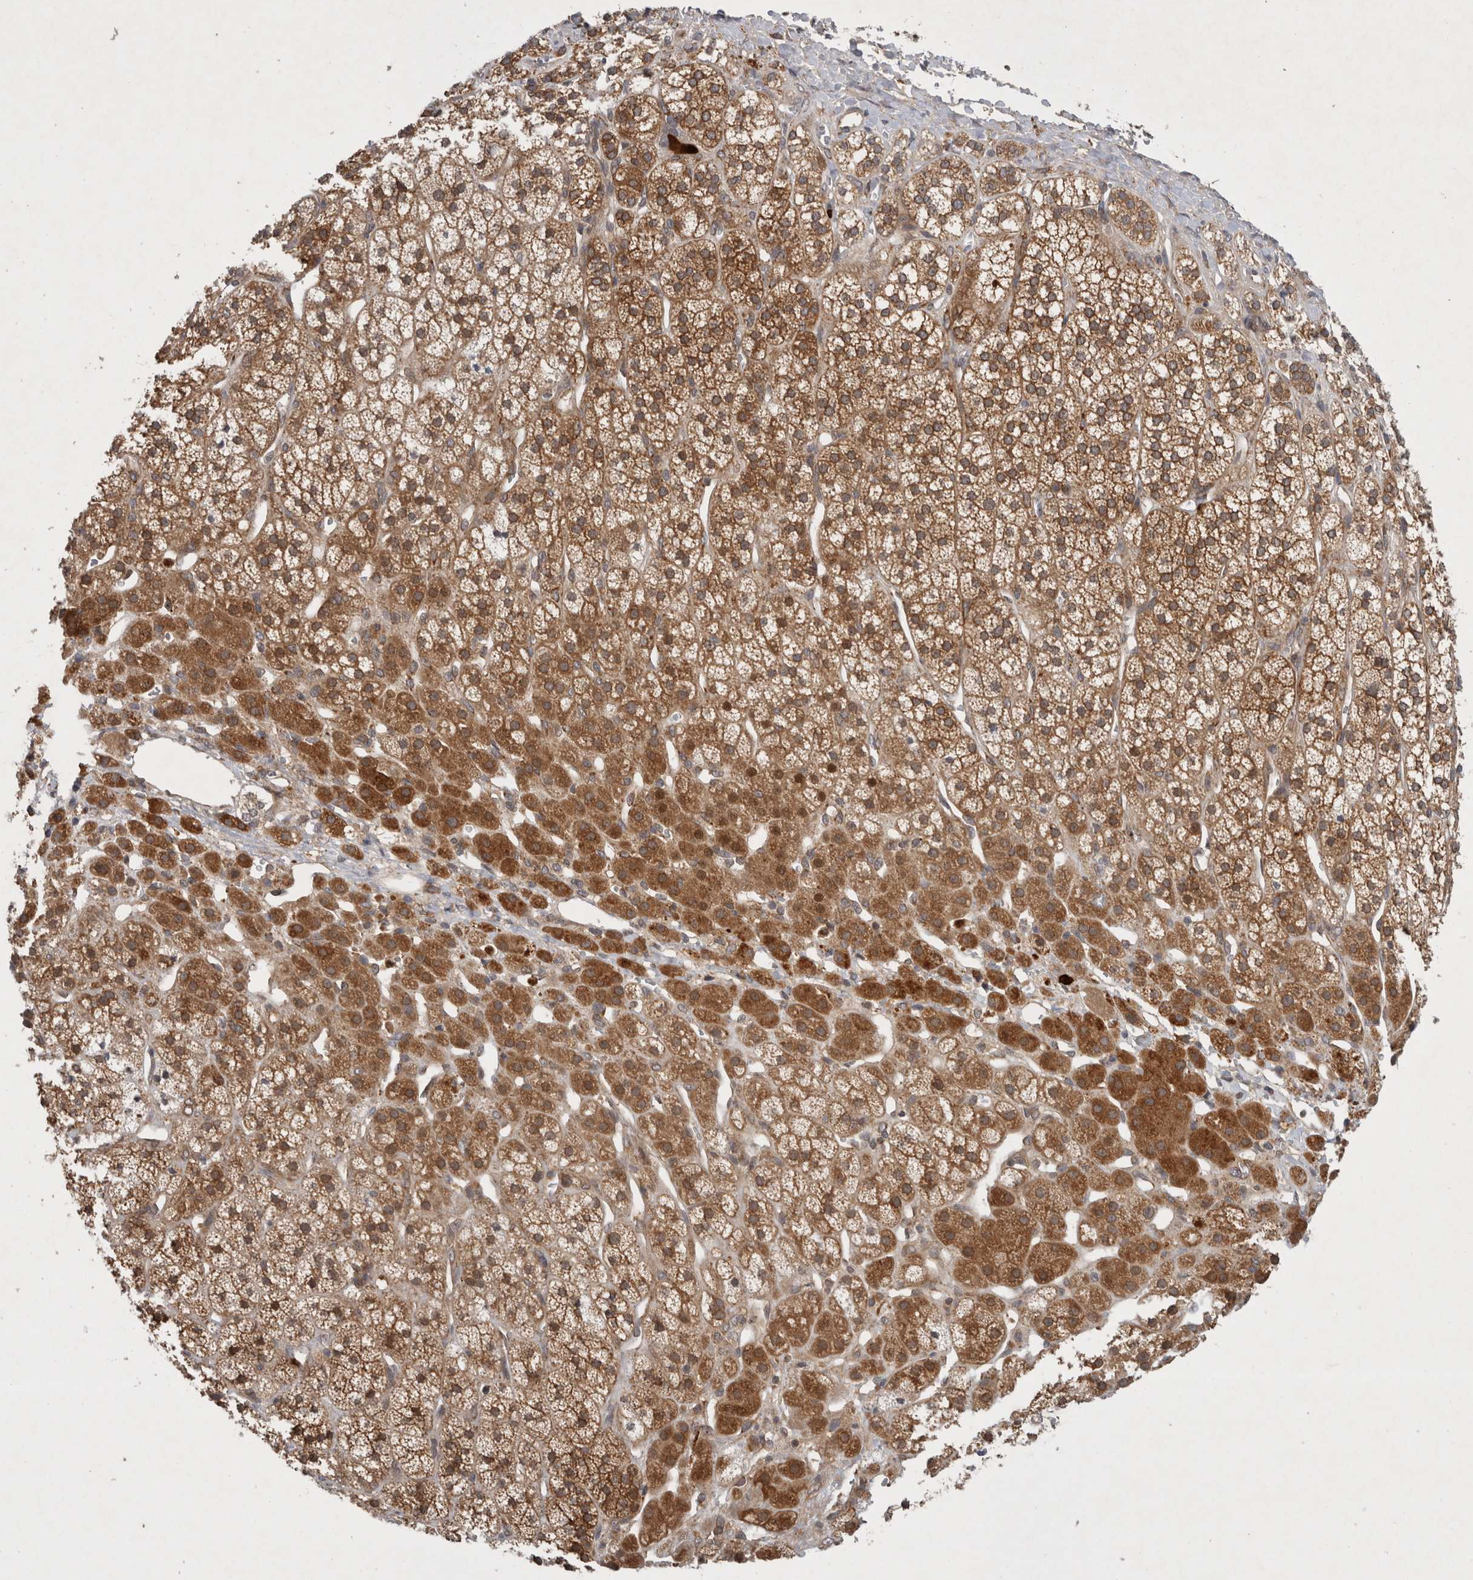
{"staining": {"intensity": "moderate", "quantity": ">75%", "location": "cytoplasmic/membranous"}, "tissue": "adrenal gland", "cell_type": "Glandular cells", "image_type": "normal", "snomed": [{"axis": "morphology", "description": "Normal tissue, NOS"}, {"axis": "topography", "description": "Adrenal gland"}], "caption": "A photomicrograph of human adrenal gland stained for a protein displays moderate cytoplasmic/membranous brown staining in glandular cells. The staining was performed using DAB to visualize the protein expression in brown, while the nuclei were stained in blue with hematoxylin (Magnification: 20x).", "gene": "PDCD2", "patient": {"sex": "male", "age": 56}}